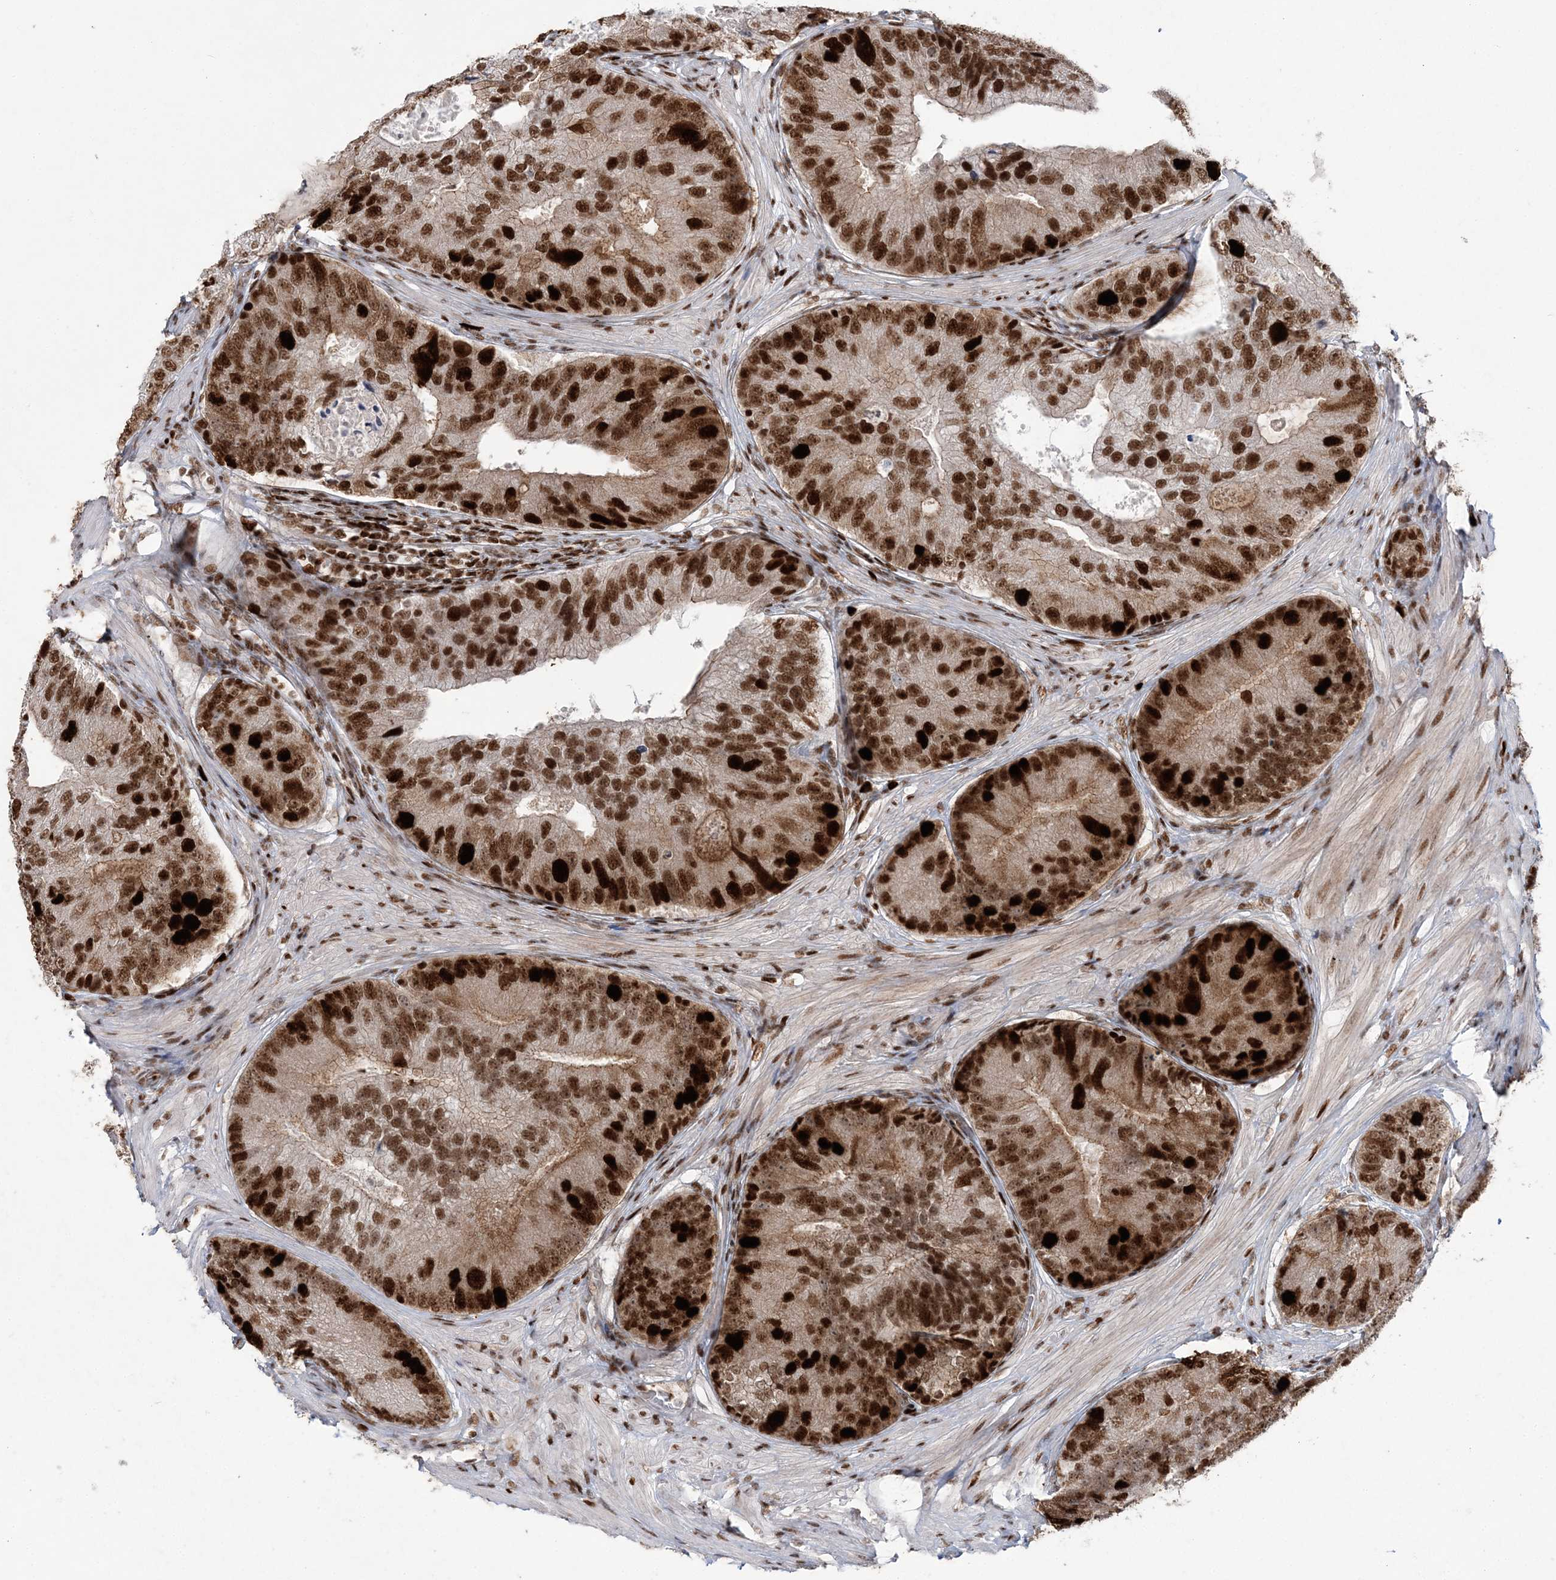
{"staining": {"intensity": "strong", "quantity": ">75%", "location": "nuclear"}, "tissue": "prostate cancer", "cell_type": "Tumor cells", "image_type": "cancer", "snomed": [{"axis": "morphology", "description": "Adenocarcinoma, High grade"}, {"axis": "topography", "description": "Prostate"}], "caption": "The histopathology image shows staining of prostate cancer (high-grade adenocarcinoma), revealing strong nuclear protein expression (brown color) within tumor cells. (DAB (3,3'-diaminobenzidine) IHC with brightfield microscopy, high magnification).", "gene": "LIG1", "patient": {"sex": "male", "age": 70}}